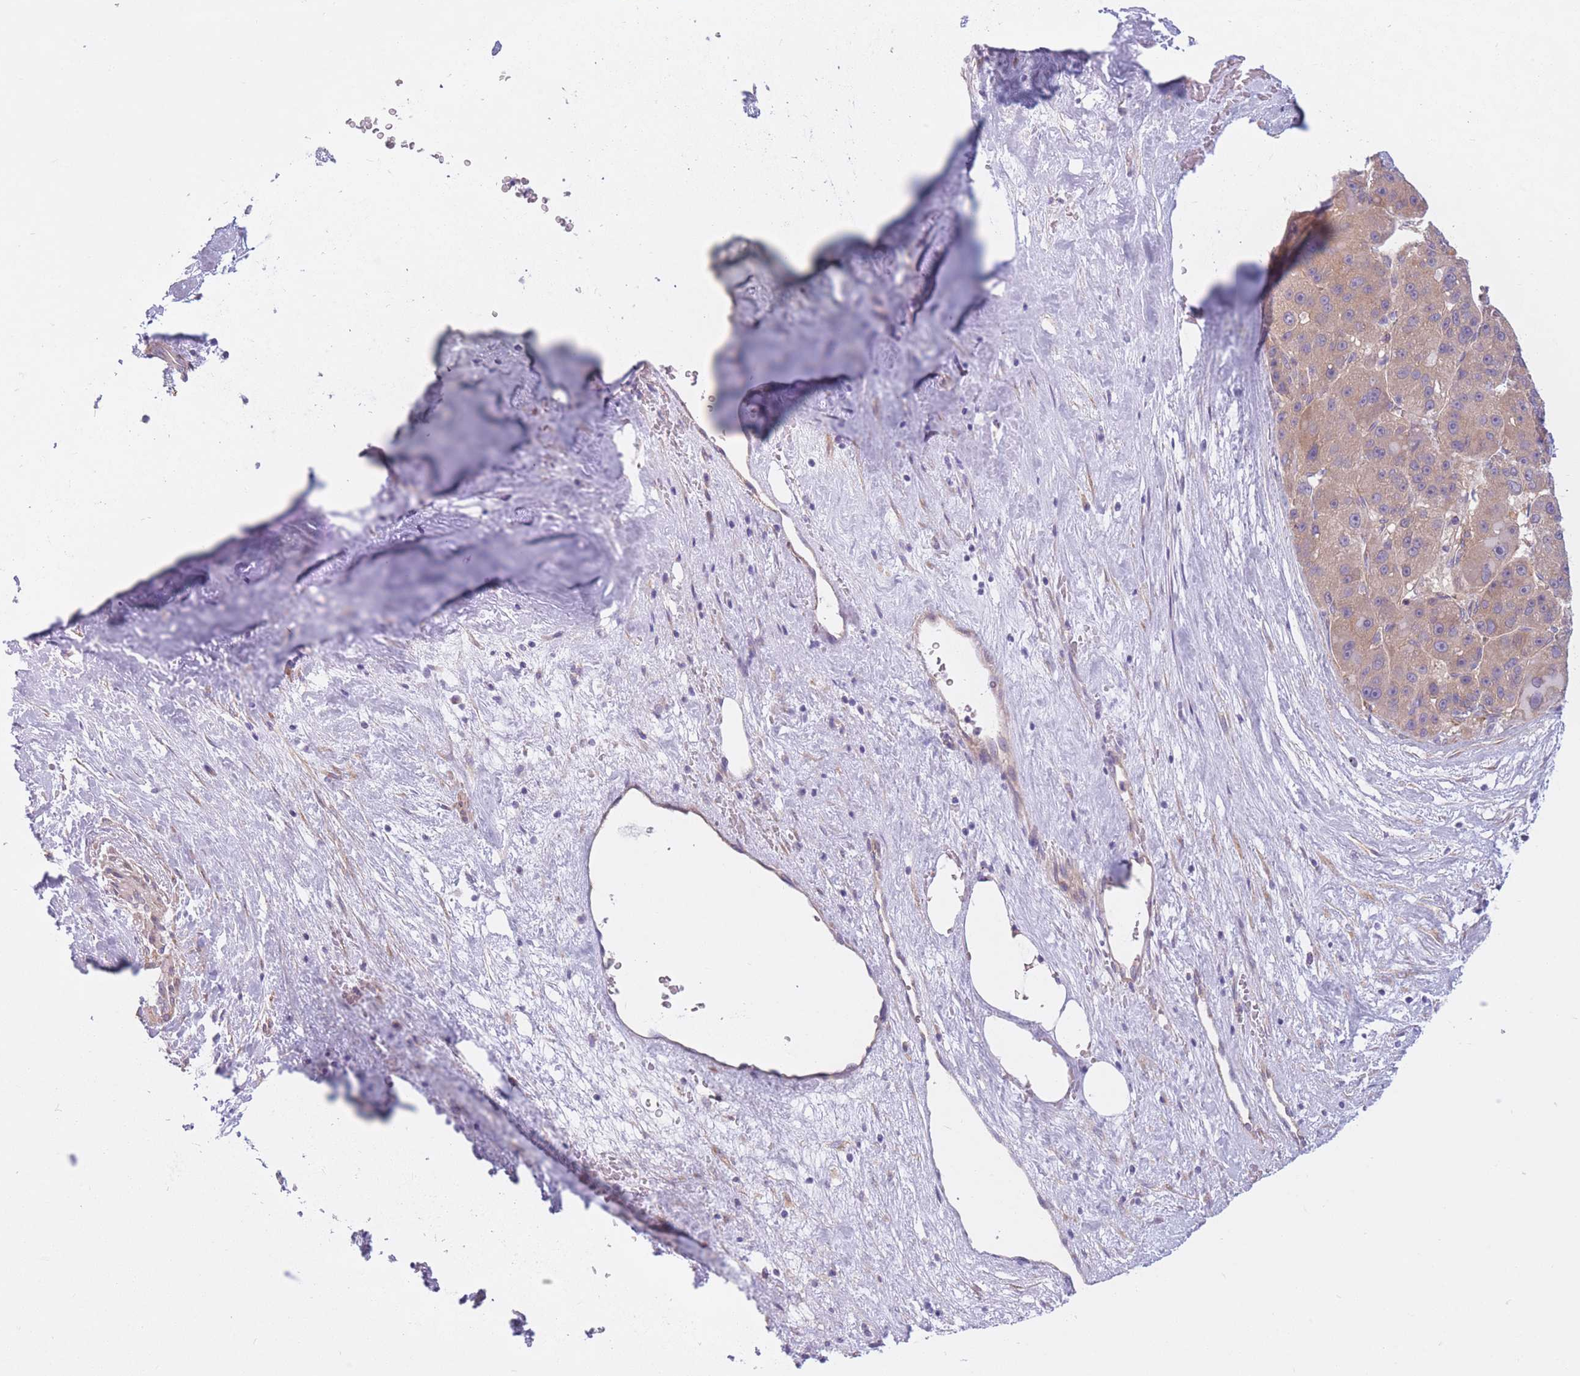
{"staining": {"intensity": "moderate", "quantity": ">75%", "location": "cytoplasmic/membranous"}, "tissue": "liver cancer", "cell_type": "Tumor cells", "image_type": "cancer", "snomed": [{"axis": "morphology", "description": "Carcinoma, Hepatocellular, NOS"}, {"axis": "topography", "description": "Liver"}], "caption": "This photomicrograph shows hepatocellular carcinoma (liver) stained with immunohistochemistry (IHC) to label a protein in brown. The cytoplasmic/membranous of tumor cells show moderate positivity for the protein. Nuclei are counter-stained blue.", "gene": "SERPINB3", "patient": {"sex": "male", "age": 76}}